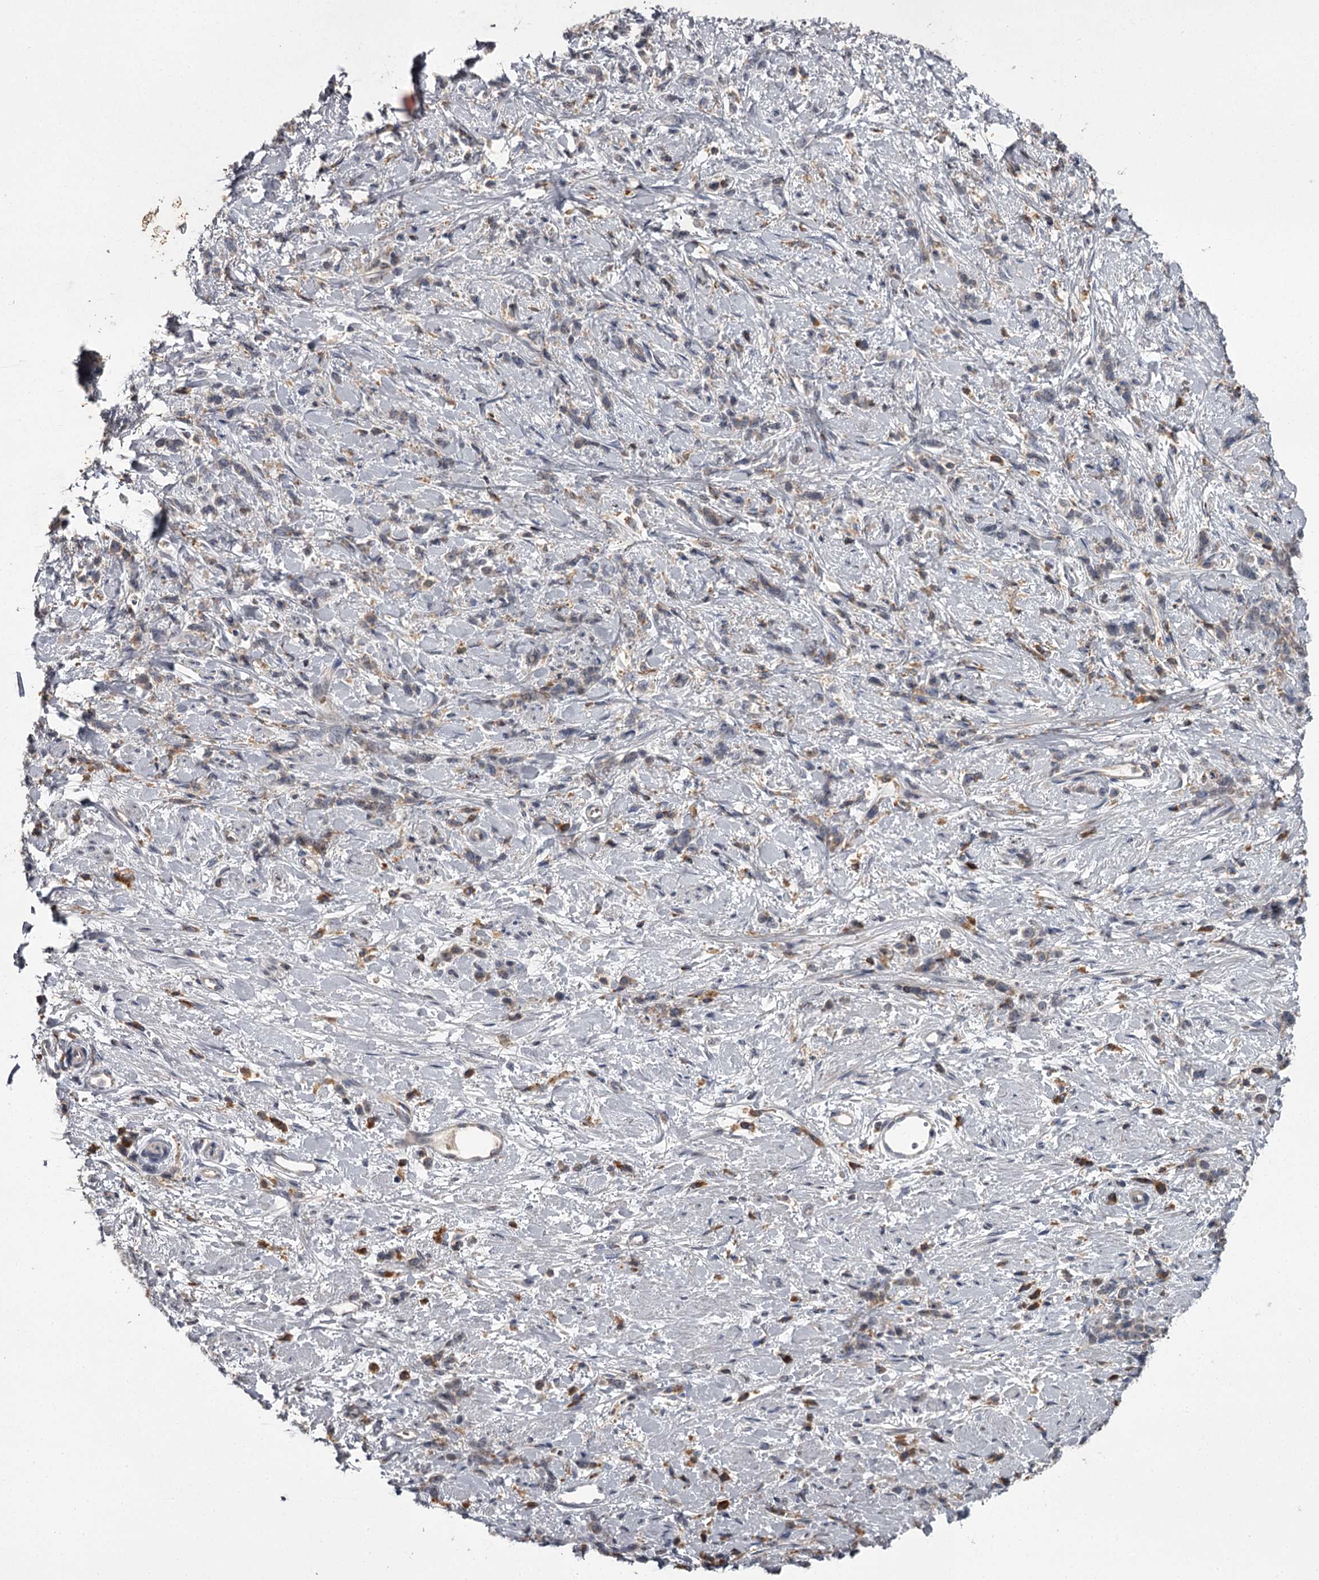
{"staining": {"intensity": "weak", "quantity": "25%-75%", "location": "cytoplasmic/membranous"}, "tissue": "stomach cancer", "cell_type": "Tumor cells", "image_type": "cancer", "snomed": [{"axis": "morphology", "description": "Adenocarcinoma, NOS"}, {"axis": "topography", "description": "Stomach"}], "caption": "Tumor cells display low levels of weak cytoplasmic/membranous expression in approximately 25%-75% of cells in human stomach cancer.", "gene": "RASSF6", "patient": {"sex": "female", "age": 60}}